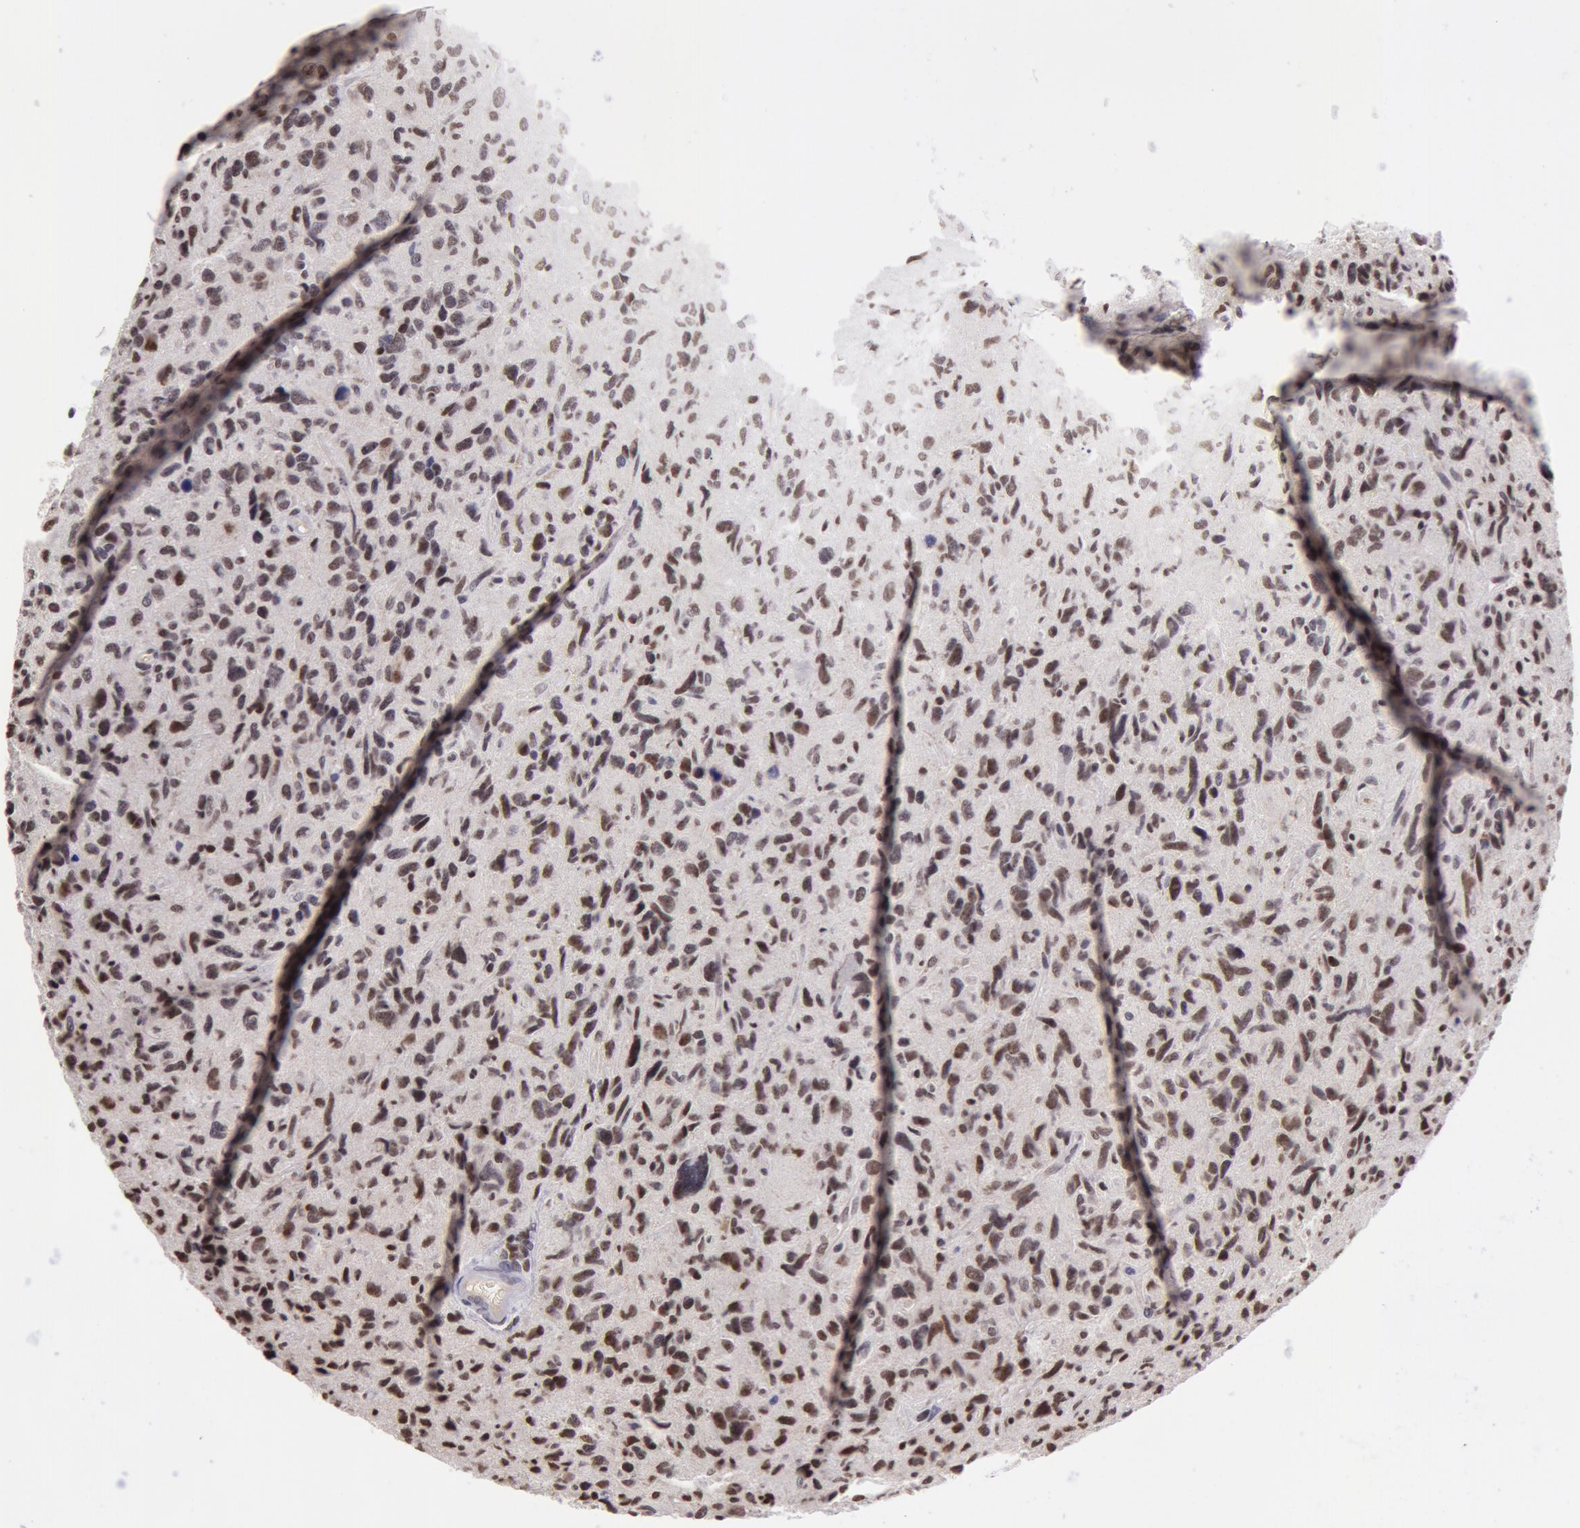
{"staining": {"intensity": "weak", "quantity": "25%-75%", "location": "nuclear"}, "tissue": "glioma", "cell_type": "Tumor cells", "image_type": "cancer", "snomed": [{"axis": "morphology", "description": "Glioma, malignant, High grade"}, {"axis": "topography", "description": "Brain"}], "caption": "Immunohistochemistry (IHC) image of neoplastic tissue: malignant glioma (high-grade) stained using immunohistochemistry (IHC) exhibits low levels of weak protein expression localized specifically in the nuclear of tumor cells, appearing as a nuclear brown color.", "gene": "VRTN", "patient": {"sex": "female", "age": 60}}